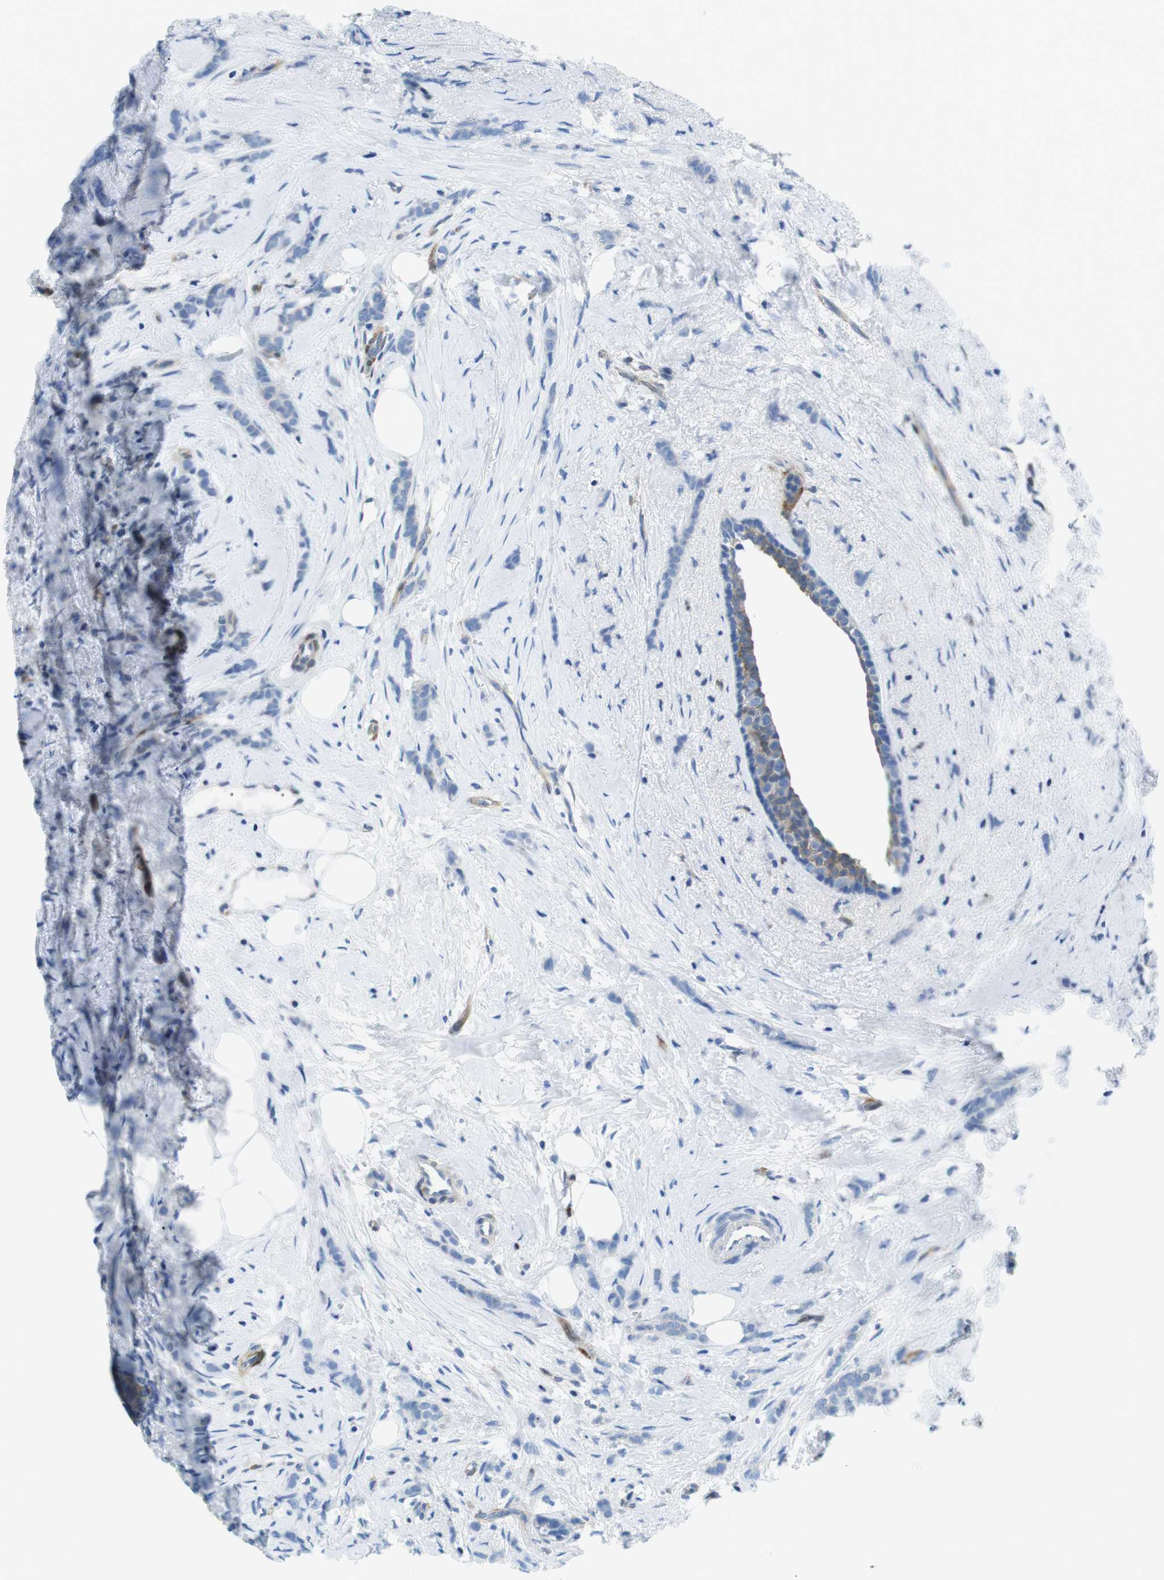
{"staining": {"intensity": "negative", "quantity": "none", "location": "none"}, "tissue": "breast cancer", "cell_type": "Tumor cells", "image_type": "cancer", "snomed": [{"axis": "morphology", "description": "Lobular carcinoma, in situ"}, {"axis": "morphology", "description": "Lobular carcinoma"}, {"axis": "topography", "description": "Breast"}], "caption": "Immunohistochemical staining of human breast lobular carcinoma shows no significant positivity in tumor cells.", "gene": "PHLDA1", "patient": {"sex": "female", "age": 41}}